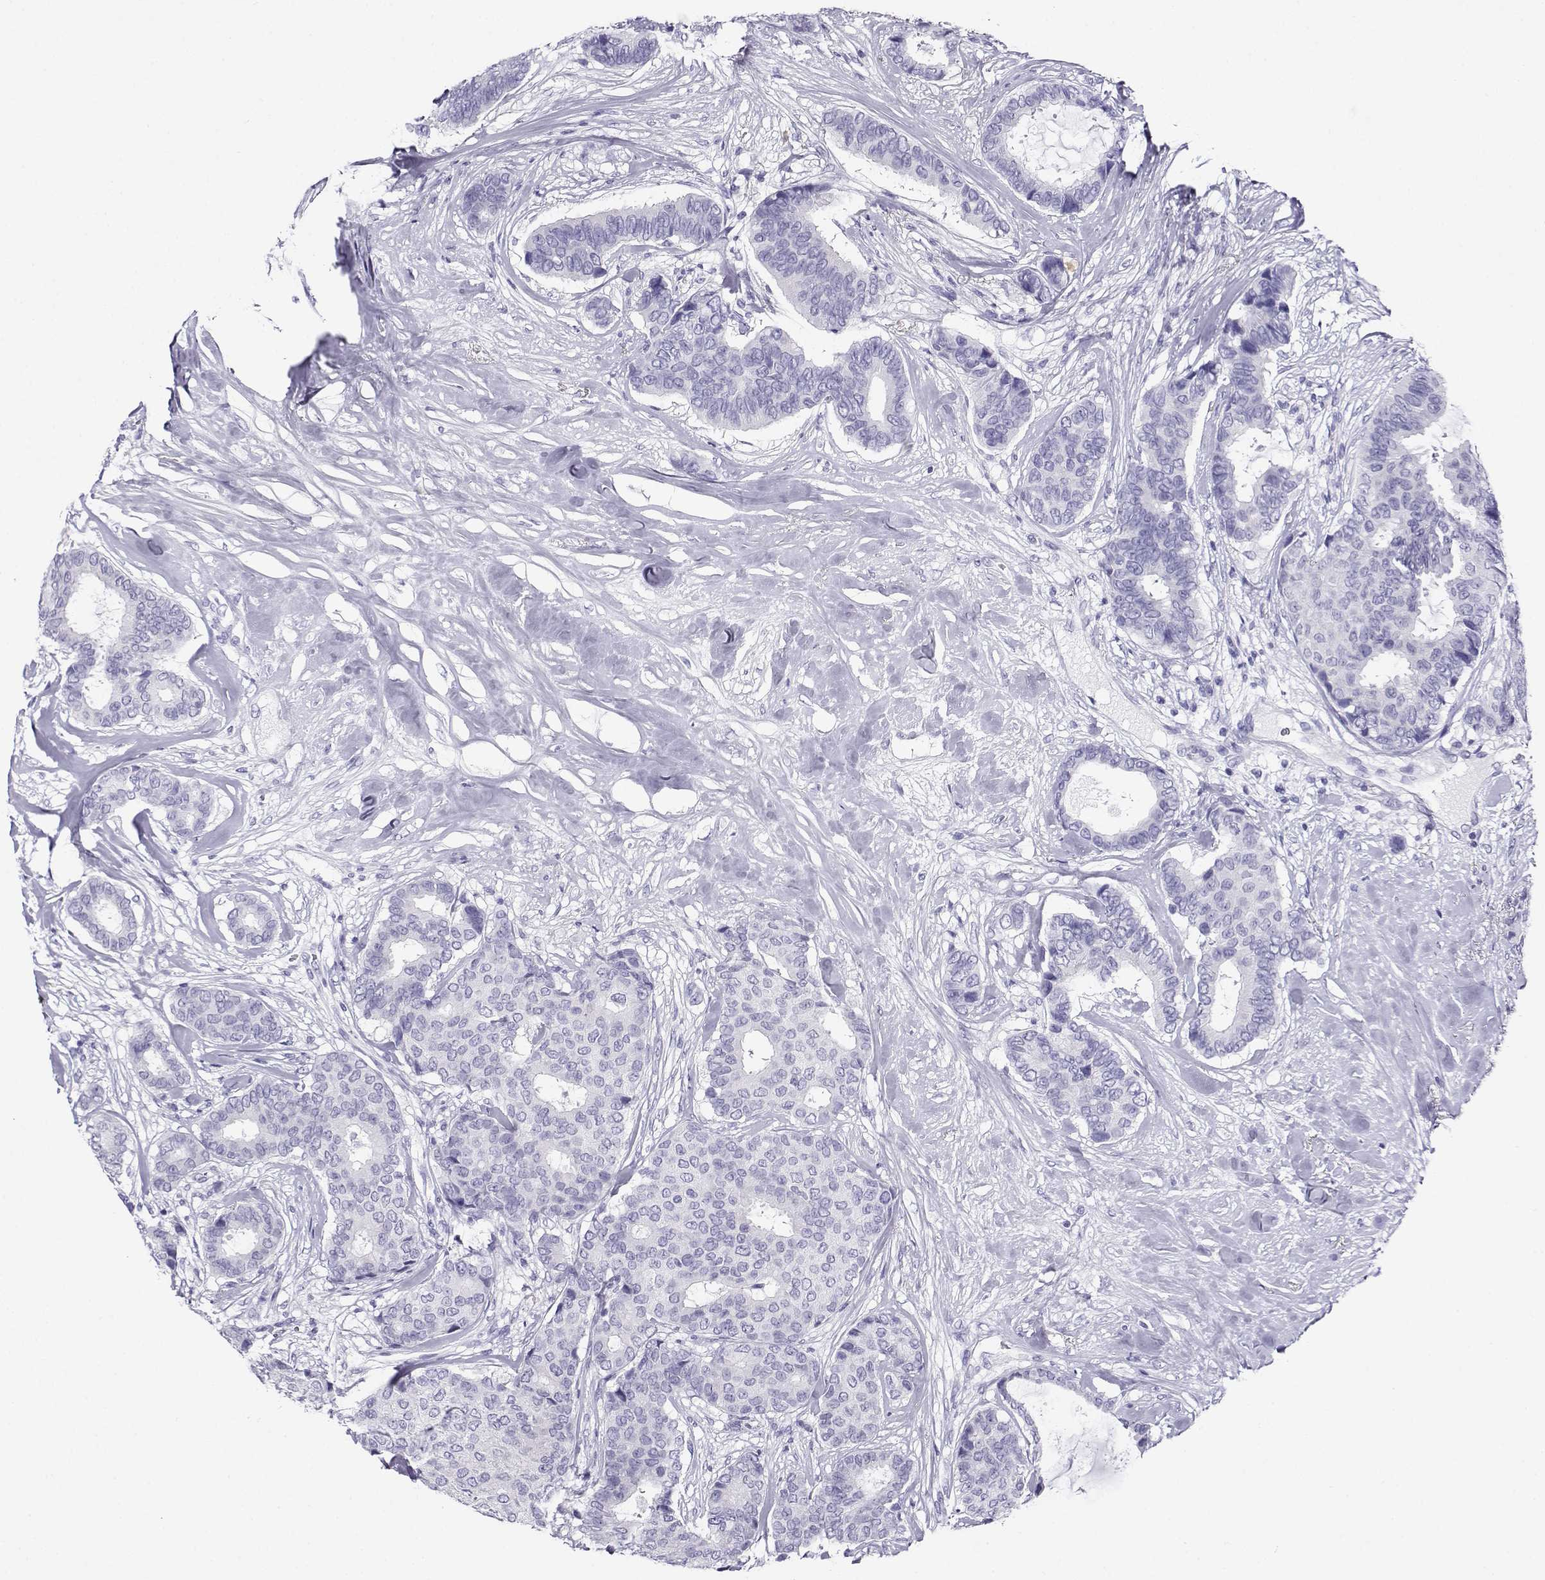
{"staining": {"intensity": "negative", "quantity": "none", "location": "none"}, "tissue": "breast cancer", "cell_type": "Tumor cells", "image_type": "cancer", "snomed": [{"axis": "morphology", "description": "Duct carcinoma"}, {"axis": "topography", "description": "Breast"}], "caption": "Immunohistochemistry image of neoplastic tissue: human breast cancer (intraductal carcinoma) stained with DAB displays no significant protein expression in tumor cells.", "gene": "CABS1", "patient": {"sex": "female", "age": 75}}